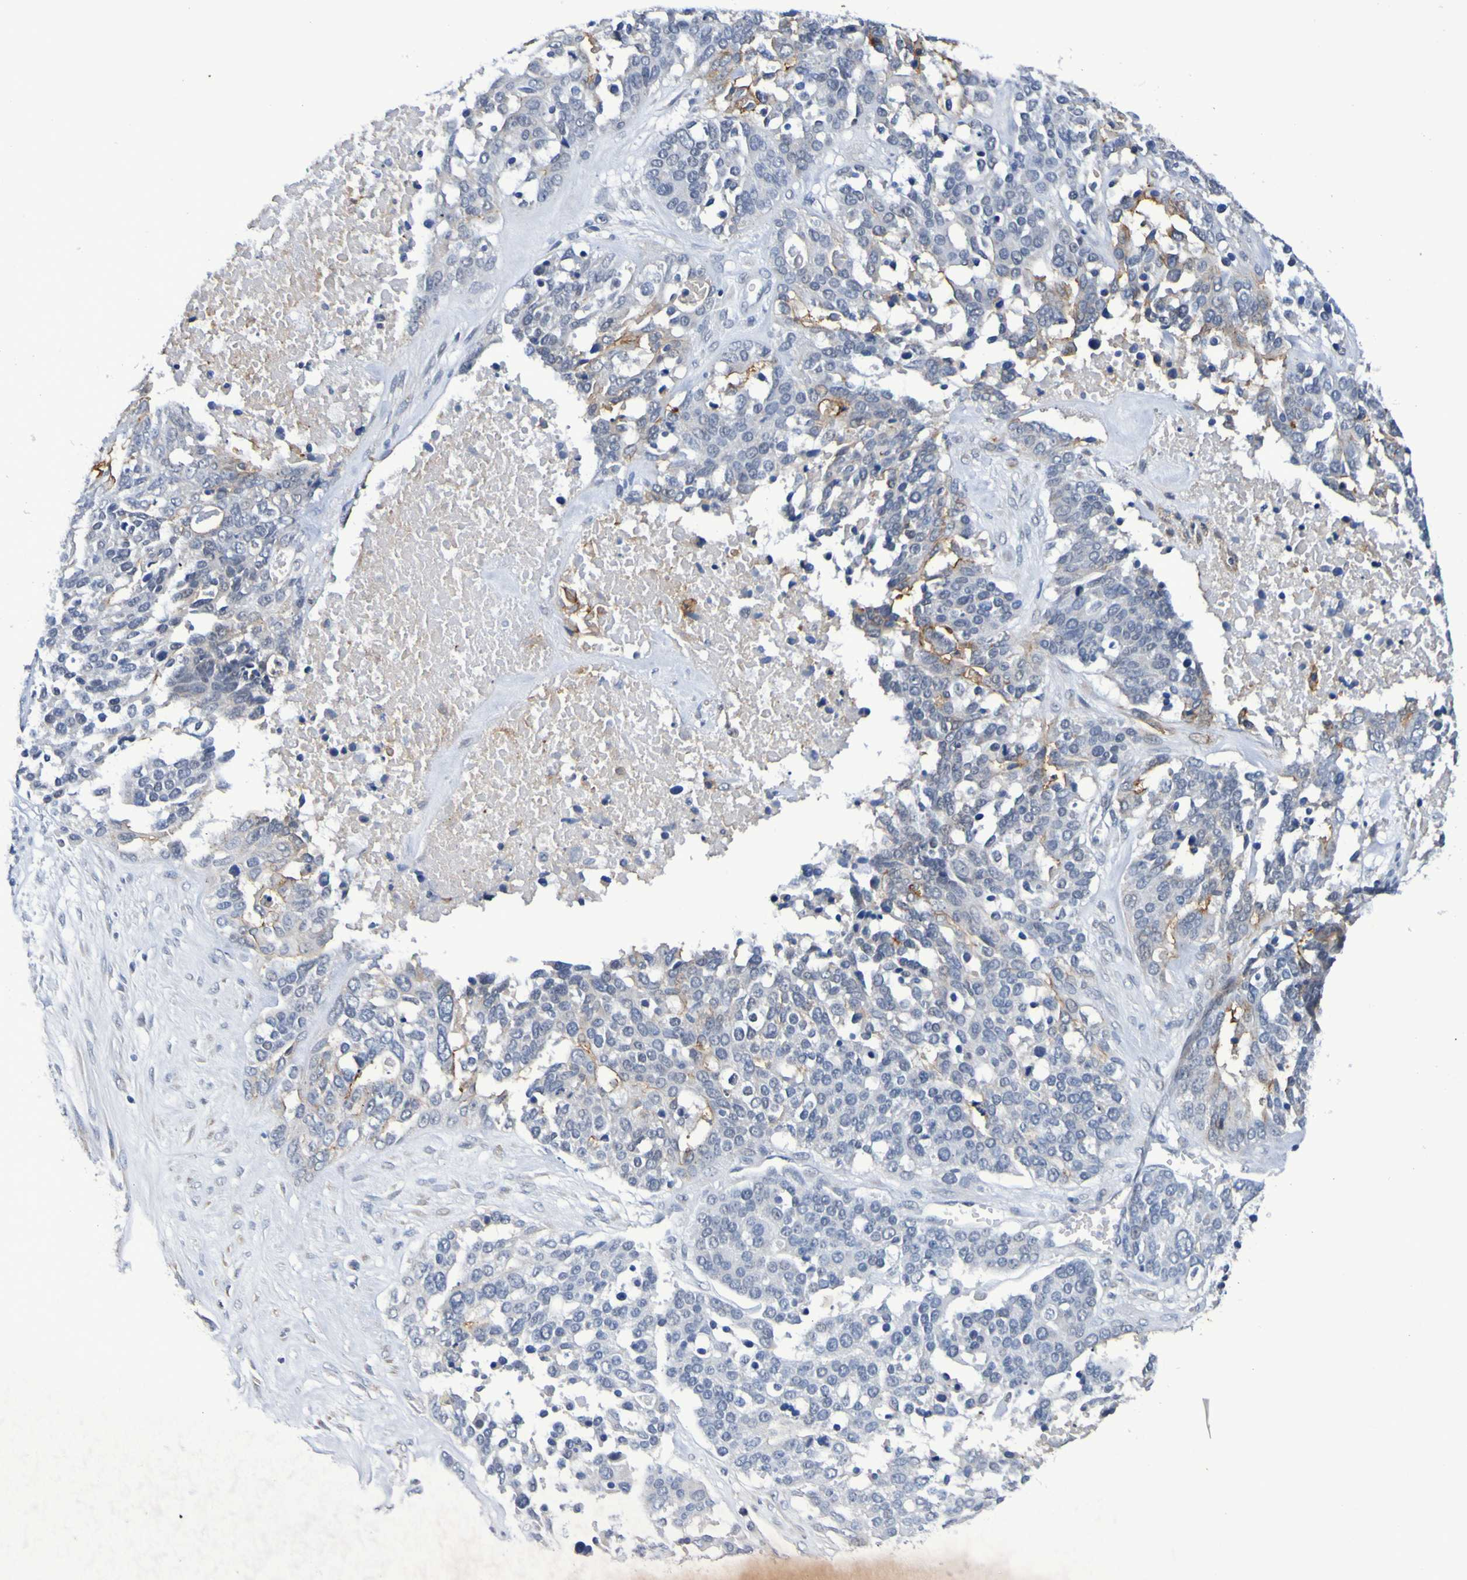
{"staining": {"intensity": "negative", "quantity": "none", "location": "none"}, "tissue": "ovarian cancer", "cell_type": "Tumor cells", "image_type": "cancer", "snomed": [{"axis": "morphology", "description": "Cystadenocarcinoma, serous, NOS"}, {"axis": "topography", "description": "Ovary"}], "caption": "Tumor cells show no significant staining in ovarian serous cystadenocarcinoma.", "gene": "VMA21", "patient": {"sex": "female", "age": 44}}